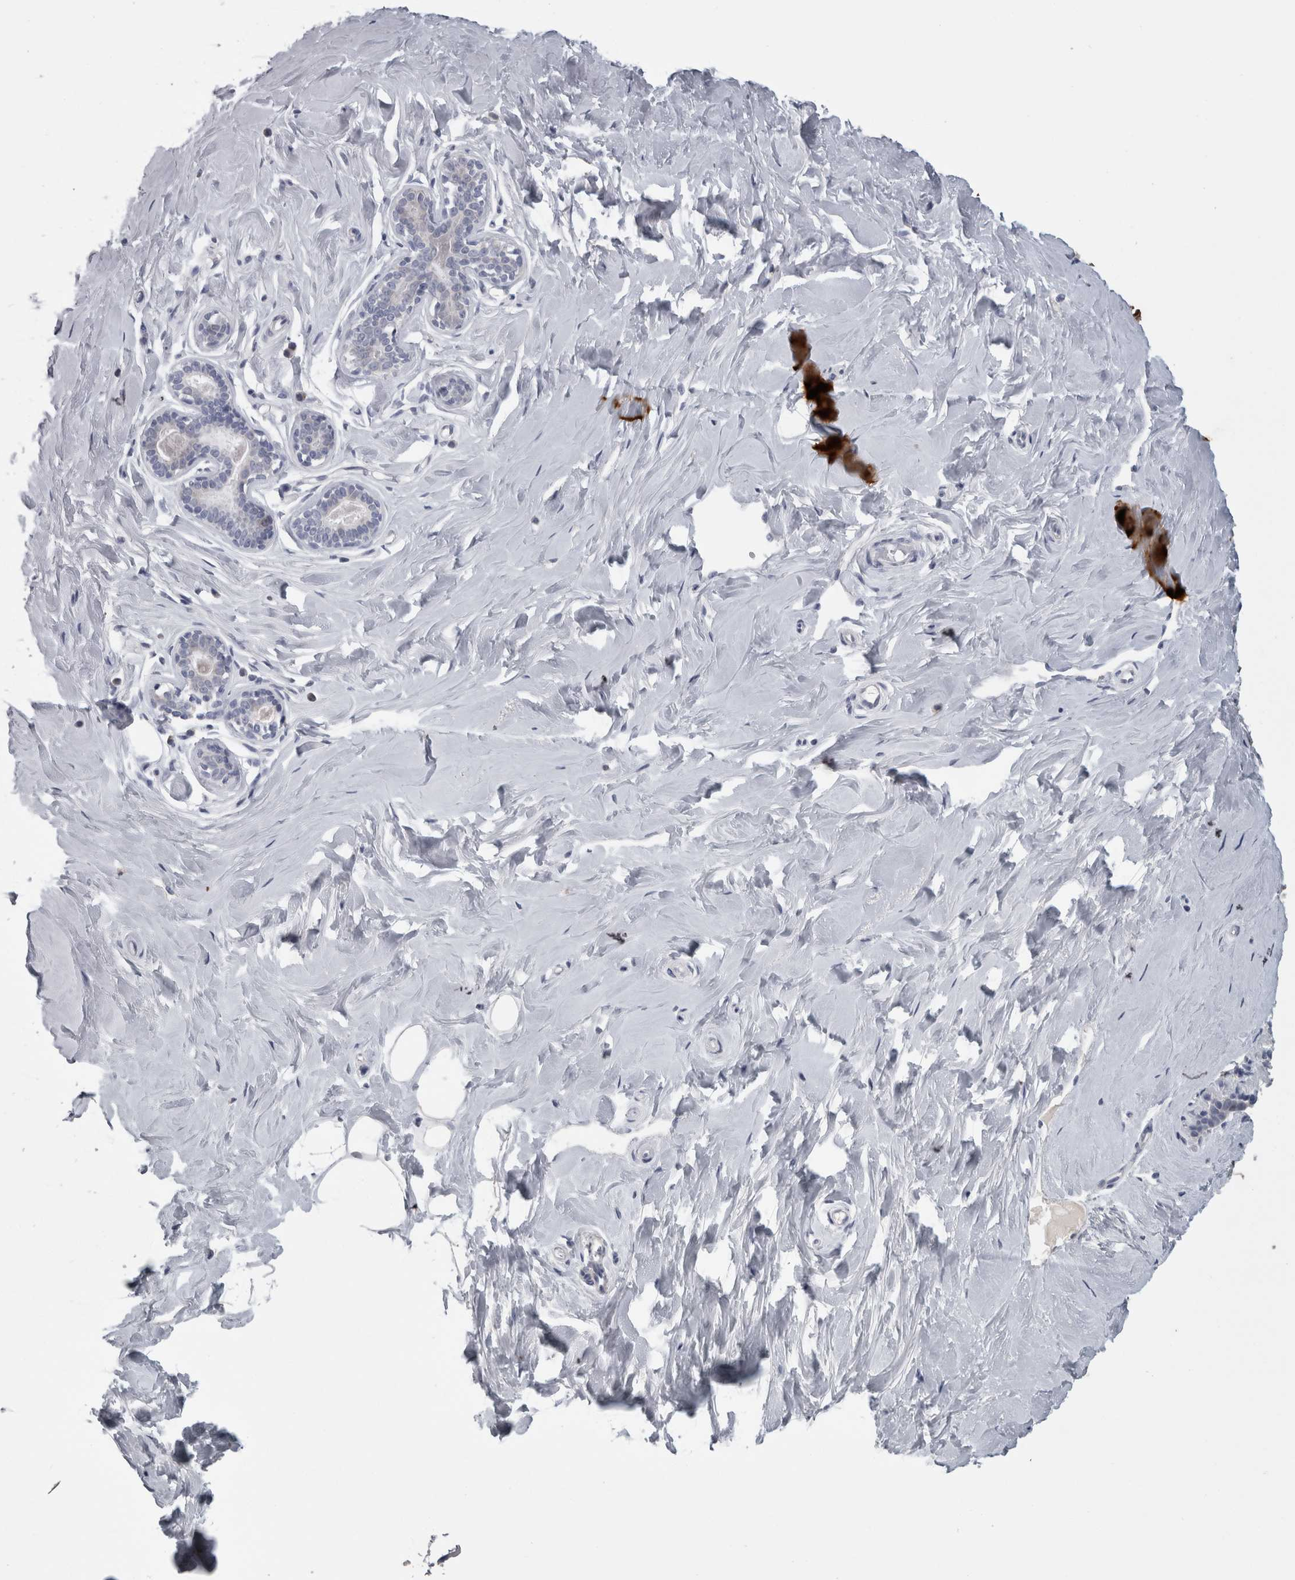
{"staining": {"intensity": "negative", "quantity": "none", "location": "none"}, "tissue": "breast", "cell_type": "Adipocytes", "image_type": "normal", "snomed": [{"axis": "morphology", "description": "Normal tissue, NOS"}, {"axis": "topography", "description": "Breast"}], "caption": "This is a photomicrograph of IHC staining of normal breast, which shows no expression in adipocytes. (Brightfield microscopy of DAB (3,3'-diaminobenzidine) immunohistochemistry (IHC) at high magnification).", "gene": "TCAP", "patient": {"sex": "female", "age": 23}}